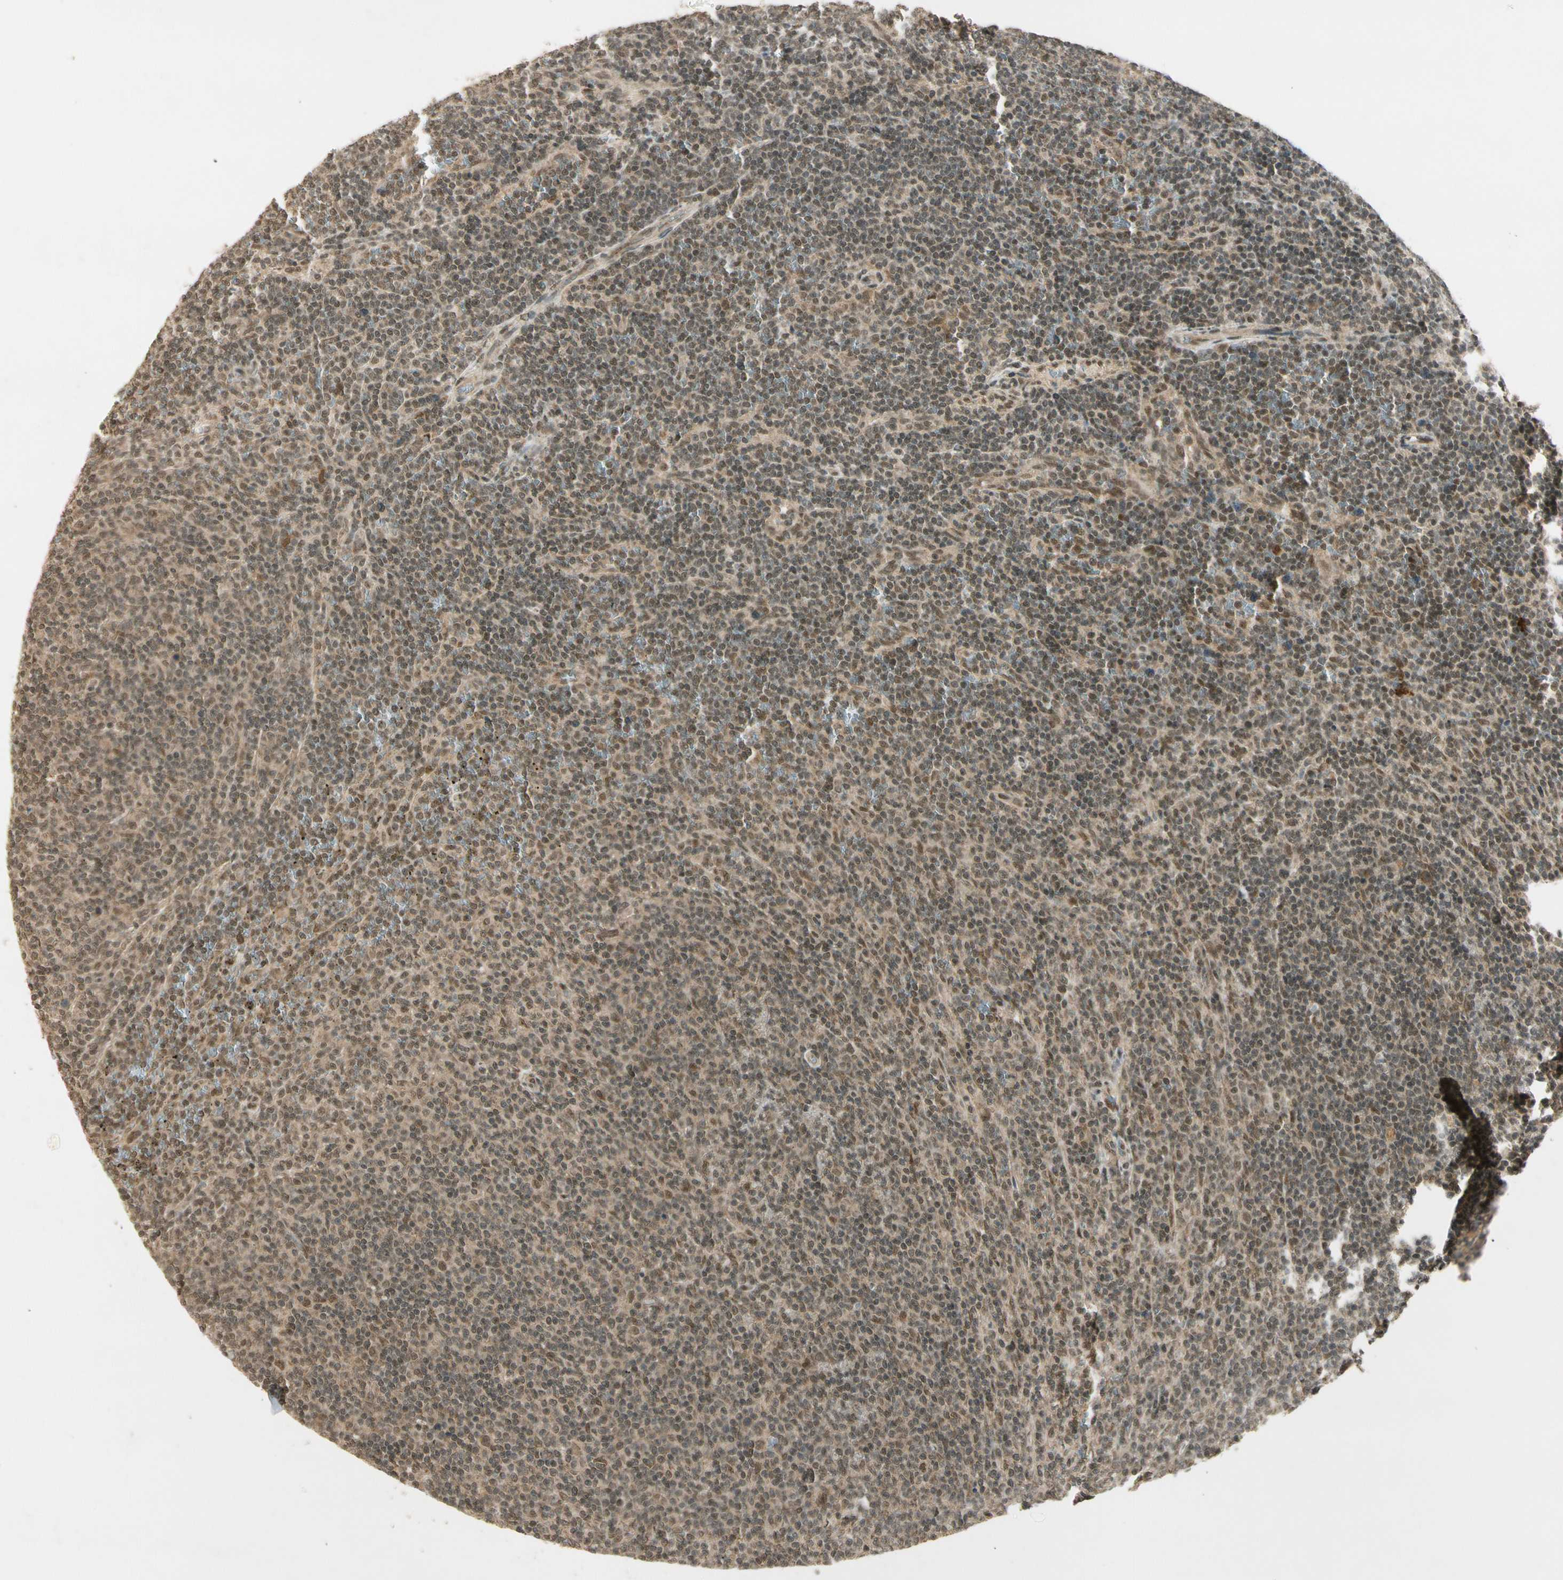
{"staining": {"intensity": "weak", "quantity": ">75%", "location": "cytoplasmic/membranous,nuclear"}, "tissue": "lymphoma", "cell_type": "Tumor cells", "image_type": "cancer", "snomed": [{"axis": "morphology", "description": "Malignant lymphoma, non-Hodgkin's type, Low grade"}, {"axis": "topography", "description": "Spleen"}], "caption": "Immunohistochemistry (IHC) staining of lymphoma, which displays low levels of weak cytoplasmic/membranous and nuclear expression in approximately >75% of tumor cells indicating weak cytoplasmic/membranous and nuclear protein positivity. The staining was performed using DAB (3,3'-diaminobenzidine) (brown) for protein detection and nuclei were counterstained in hematoxylin (blue).", "gene": "ZNF135", "patient": {"sex": "female", "age": 50}}